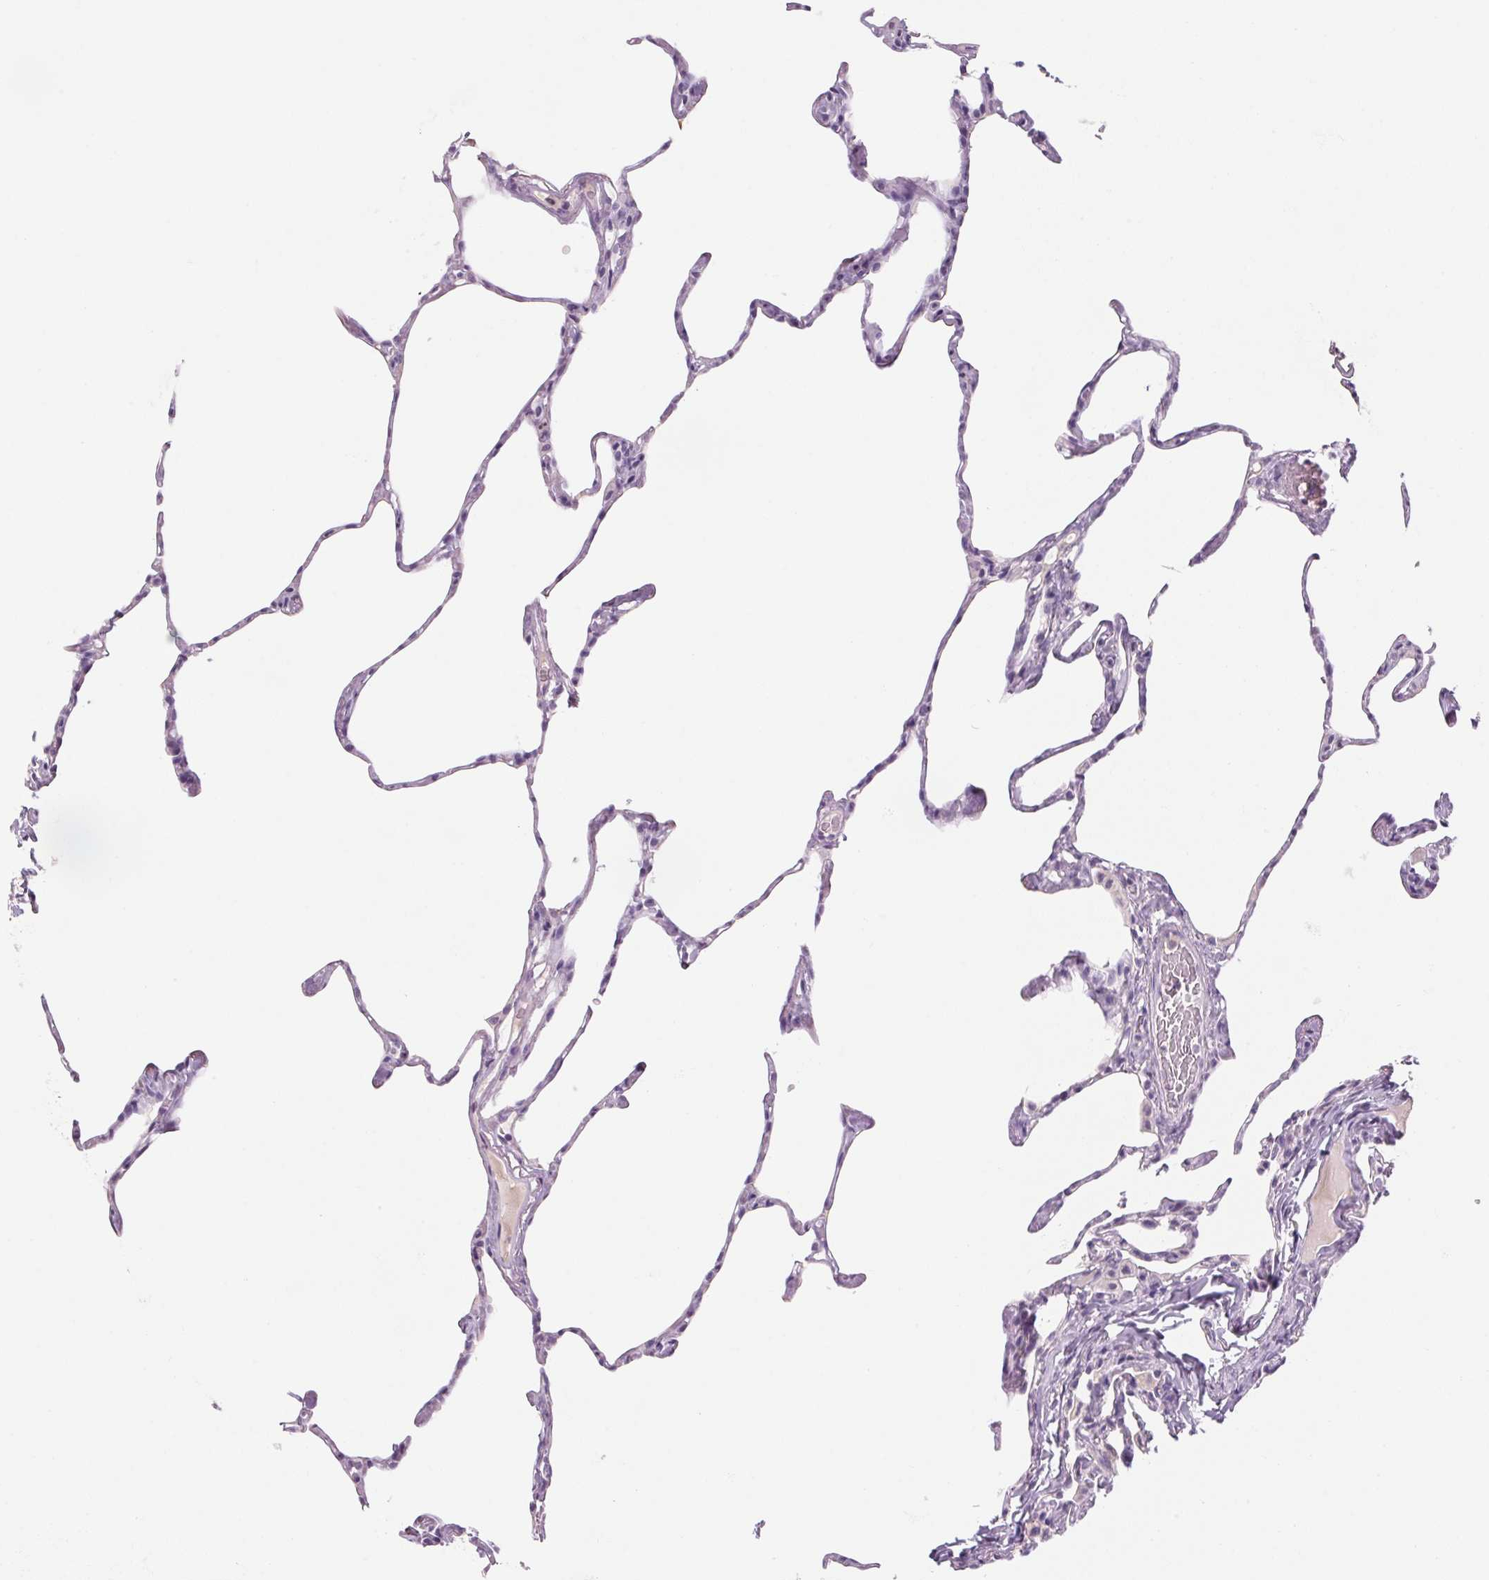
{"staining": {"intensity": "negative", "quantity": "none", "location": "none"}, "tissue": "lung", "cell_type": "Alveolar cells", "image_type": "normal", "snomed": [{"axis": "morphology", "description": "Normal tissue, NOS"}, {"axis": "topography", "description": "Lung"}], "caption": "High power microscopy photomicrograph of an IHC photomicrograph of unremarkable lung, revealing no significant staining in alveolar cells.", "gene": "RPTN", "patient": {"sex": "male", "age": 65}}